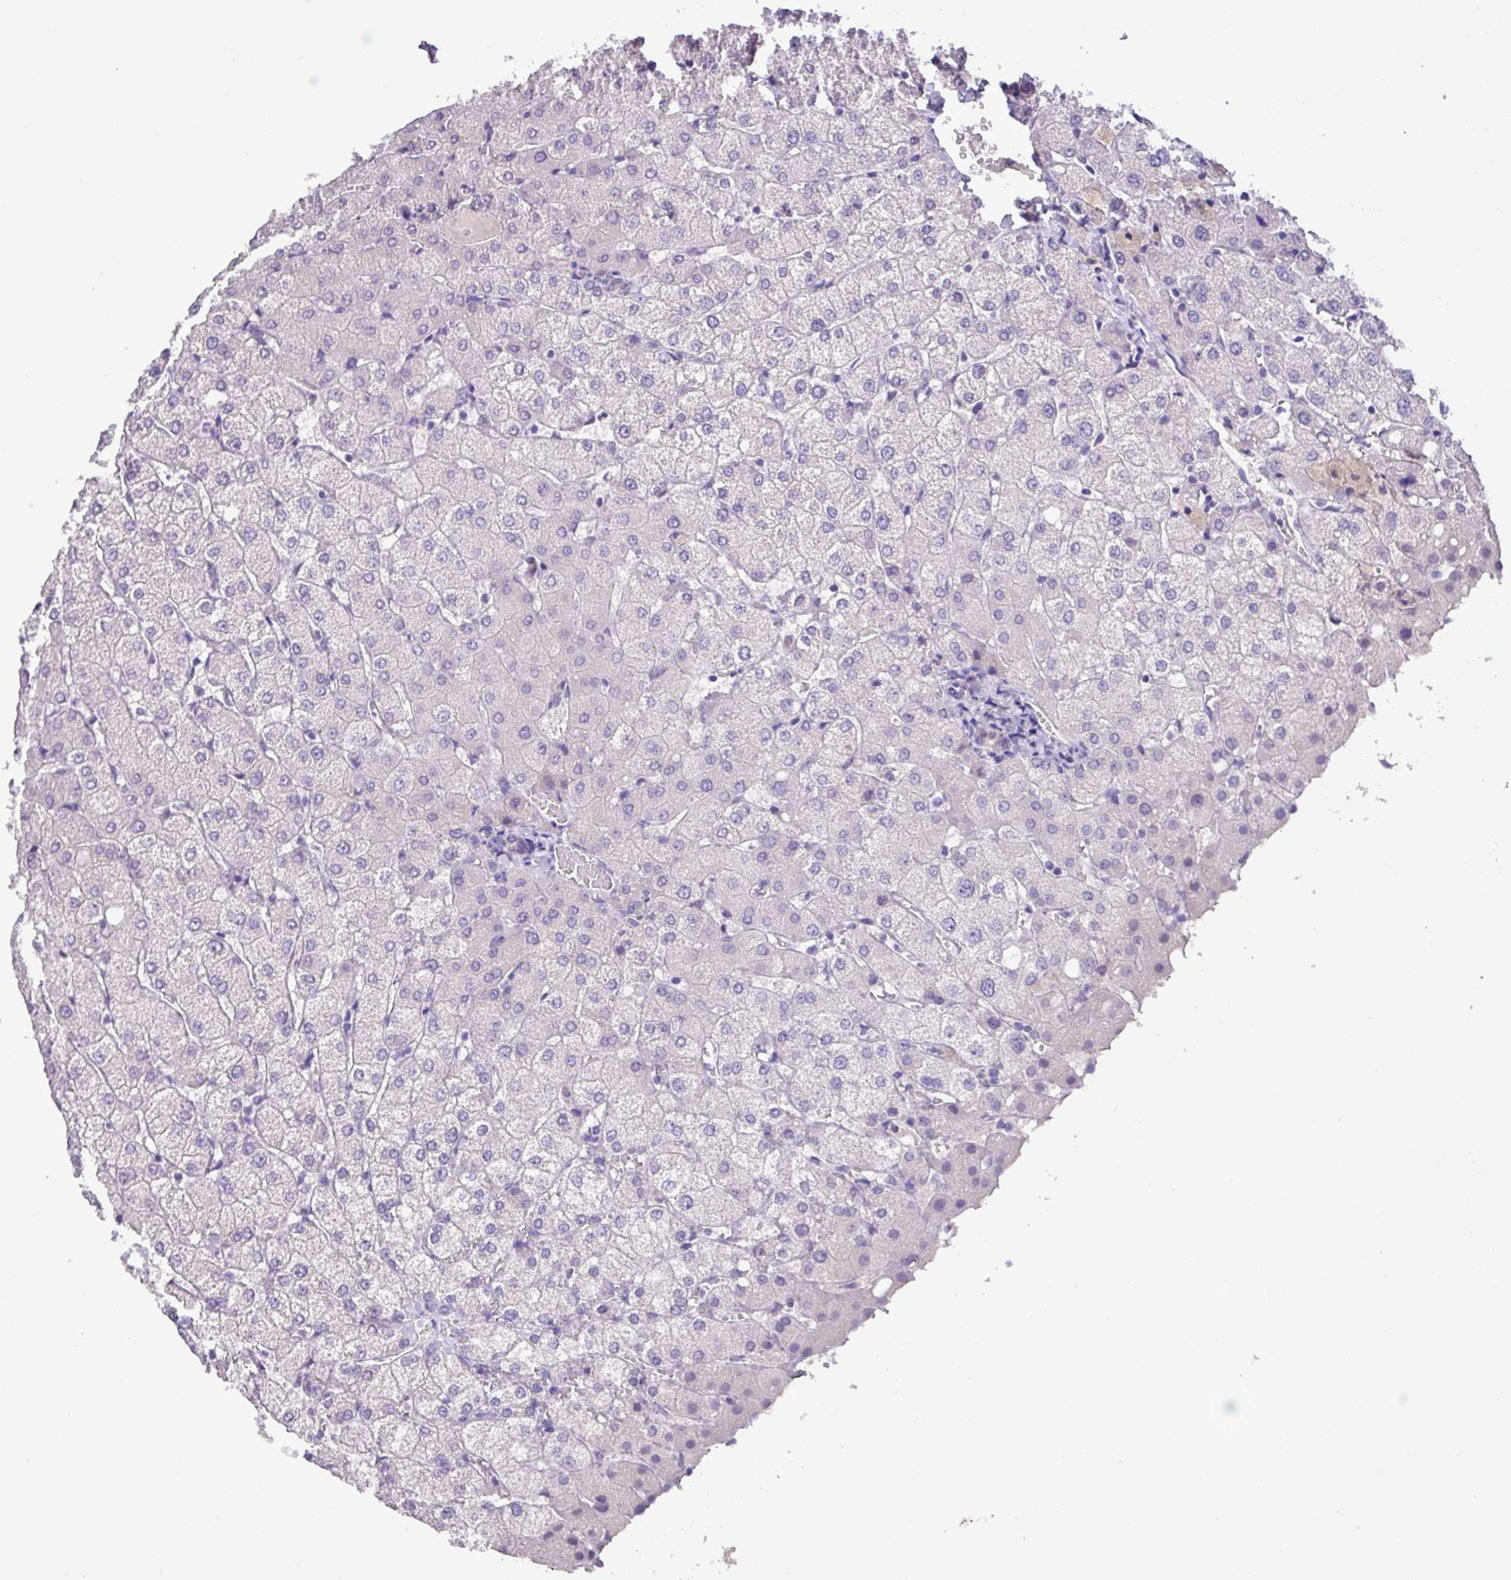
{"staining": {"intensity": "negative", "quantity": "none", "location": "none"}, "tissue": "liver", "cell_type": "Cholangiocytes", "image_type": "normal", "snomed": [{"axis": "morphology", "description": "Normal tissue, NOS"}, {"axis": "topography", "description": "Liver"}], "caption": "Immunohistochemistry (IHC) of unremarkable liver reveals no expression in cholangiocytes. (Immunohistochemistry, brightfield microscopy, high magnification).", "gene": "EPCAM", "patient": {"sex": "female", "age": 54}}